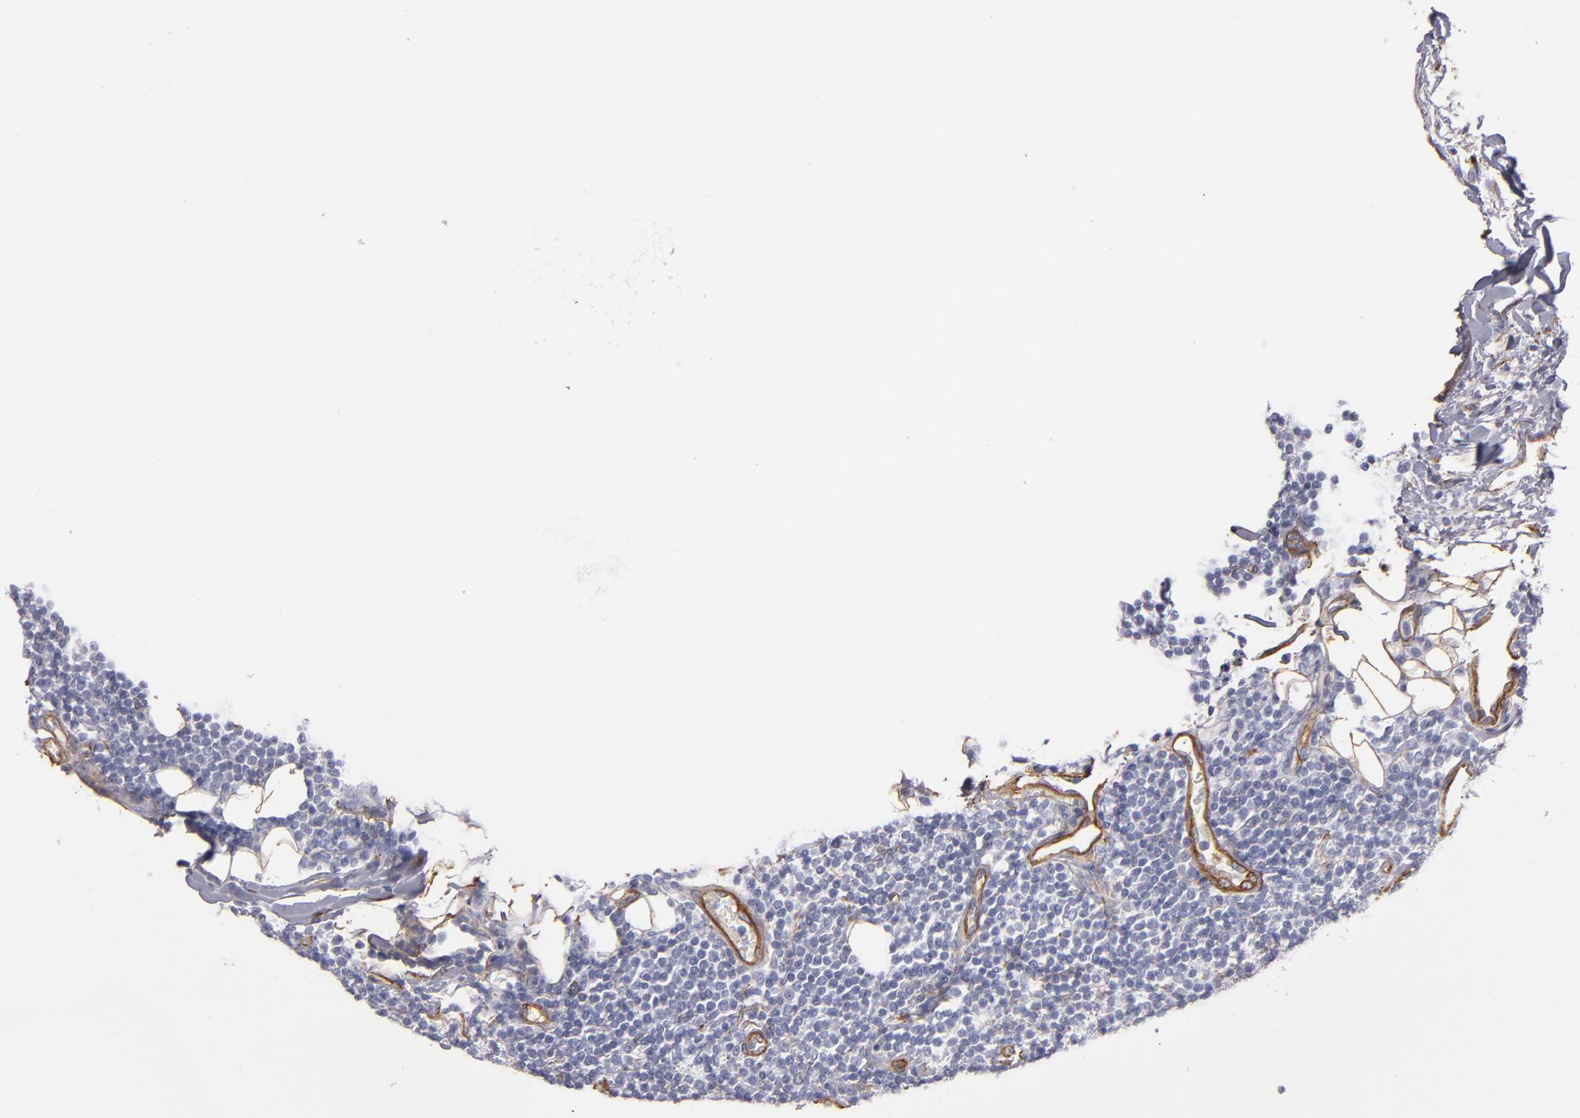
{"staining": {"intensity": "negative", "quantity": "none", "location": "none"}, "tissue": "fallopian tube", "cell_type": "Glandular cells", "image_type": "normal", "snomed": [{"axis": "morphology", "description": "Normal tissue, NOS"}, {"axis": "topography", "description": "Fallopian tube"}, {"axis": "topography", "description": "Ovary"}], "caption": "Immunohistochemistry (IHC) photomicrograph of unremarkable fallopian tube stained for a protein (brown), which exhibits no expression in glandular cells.", "gene": "LAMC1", "patient": {"sex": "female", "age": 69}}